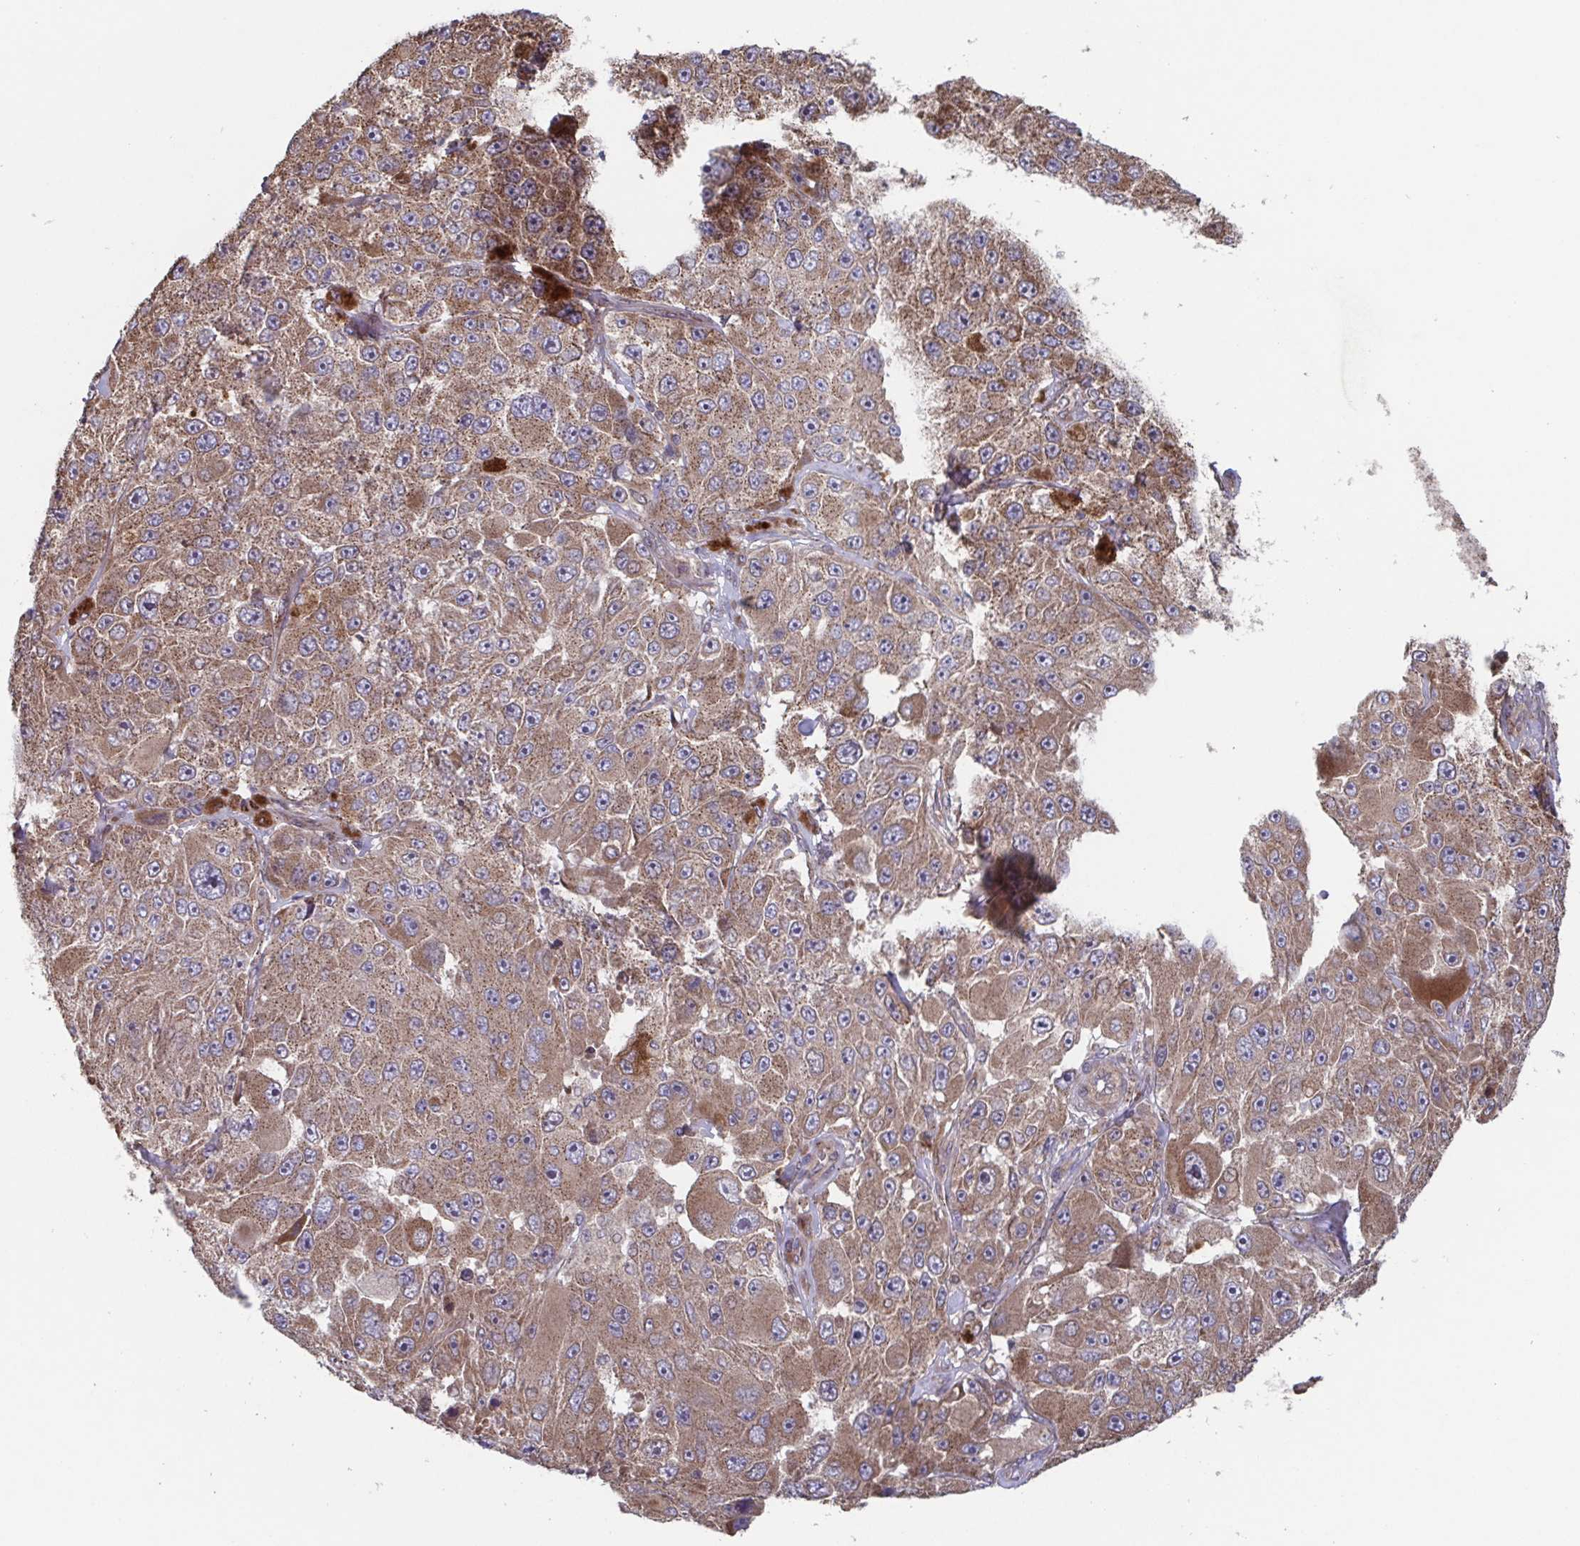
{"staining": {"intensity": "moderate", "quantity": ">75%", "location": "cytoplasmic/membranous"}, "tissue": "melanoma", "cell_type": "Tumor cells", "image_type": "cancer", "snomed": [{"axis": "morphology", "description": "Malignant melanoma, Metastatic site"}, {"axis": "topography", "description": "Lymph node"}], "caption": "A medium amount of moderate cytoplasmic/membranous positivity is present in about >75% of tumor cells in malignant melanoma (metastatic site) tissue. (DAB (3,3'-diaminobenzidine) IHC with brightfield microscopy, high magnification).", "gene": "COPB1", "patient": {"sex": "male", "age": 62}}